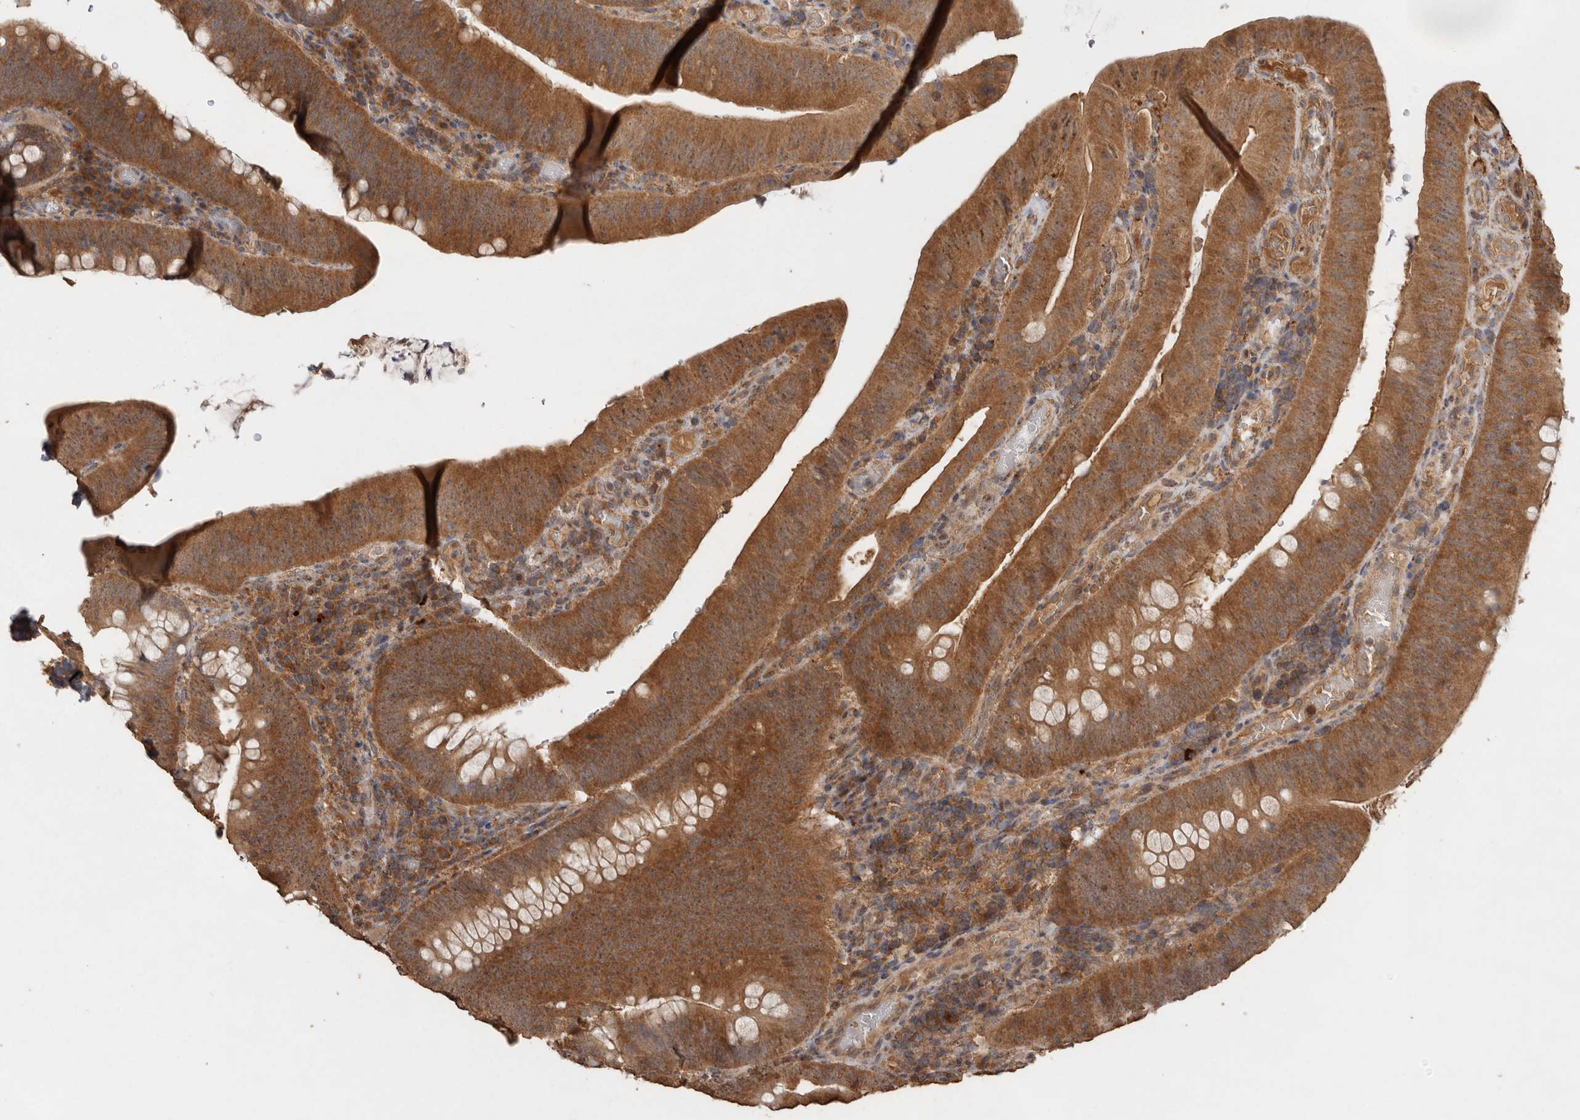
{"staining": {"intensity": "moderate", "quantity": ">75%", "location": "cytoplasmic/membranous,nuclear"}, "tissue": "colorectal cancer", "cell_type": "Tumor cells", "image_type": "cancer", "snomed": [{"axis": "morphology", "description": "Normal tissue, NOS"}, {"axis": "topography", "description": "Colon"}], "caption": "Immunohistochemical staining of colorectal cancer exhibits medium levels of moderate cytoplasmic/membranous and nuclear expression in about >75% of tumor cells.", "gene": "RWDD1", "patient": {"sex": "female", "age": 82}}